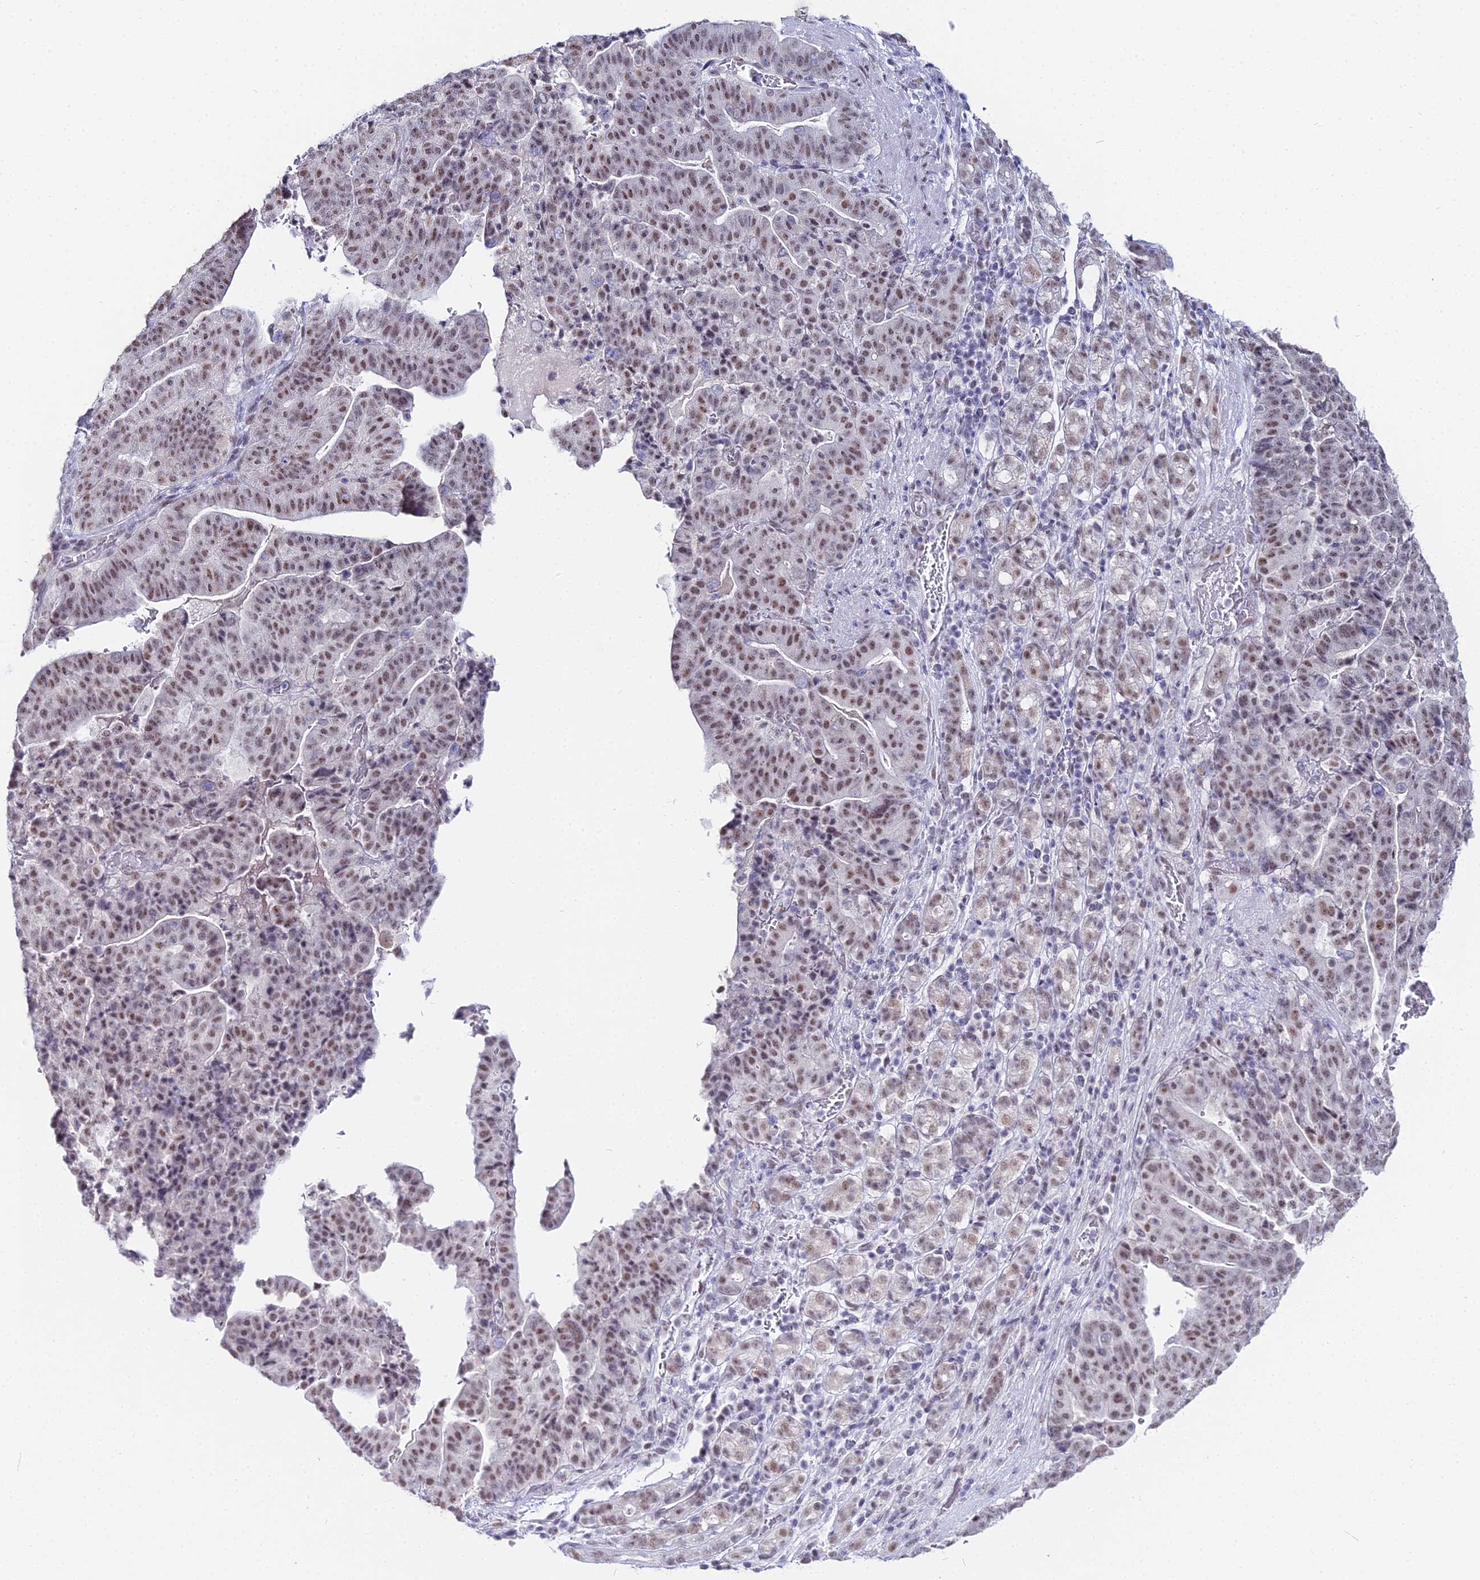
{"staining": {"intensity": "moderate", "quantity": ">75%", "location": "nuclear"}, "tissue": "stomach cancer", "cell_type": "Tumor cells", "image_type": "cancer", "snomed": [{"axis": "morphology", "description": "Adenocarcinoma, NOS"}, {"axis": "topography", "description": "Stomach"}], "caption": "This is a micrograph of IHC staining of stomach cancer (adenocarcinoma), which shows moderate staining in the nuclear of tumor cells.", "gene": "RBM12", "patient": {"sex": "male", "age": 48}}